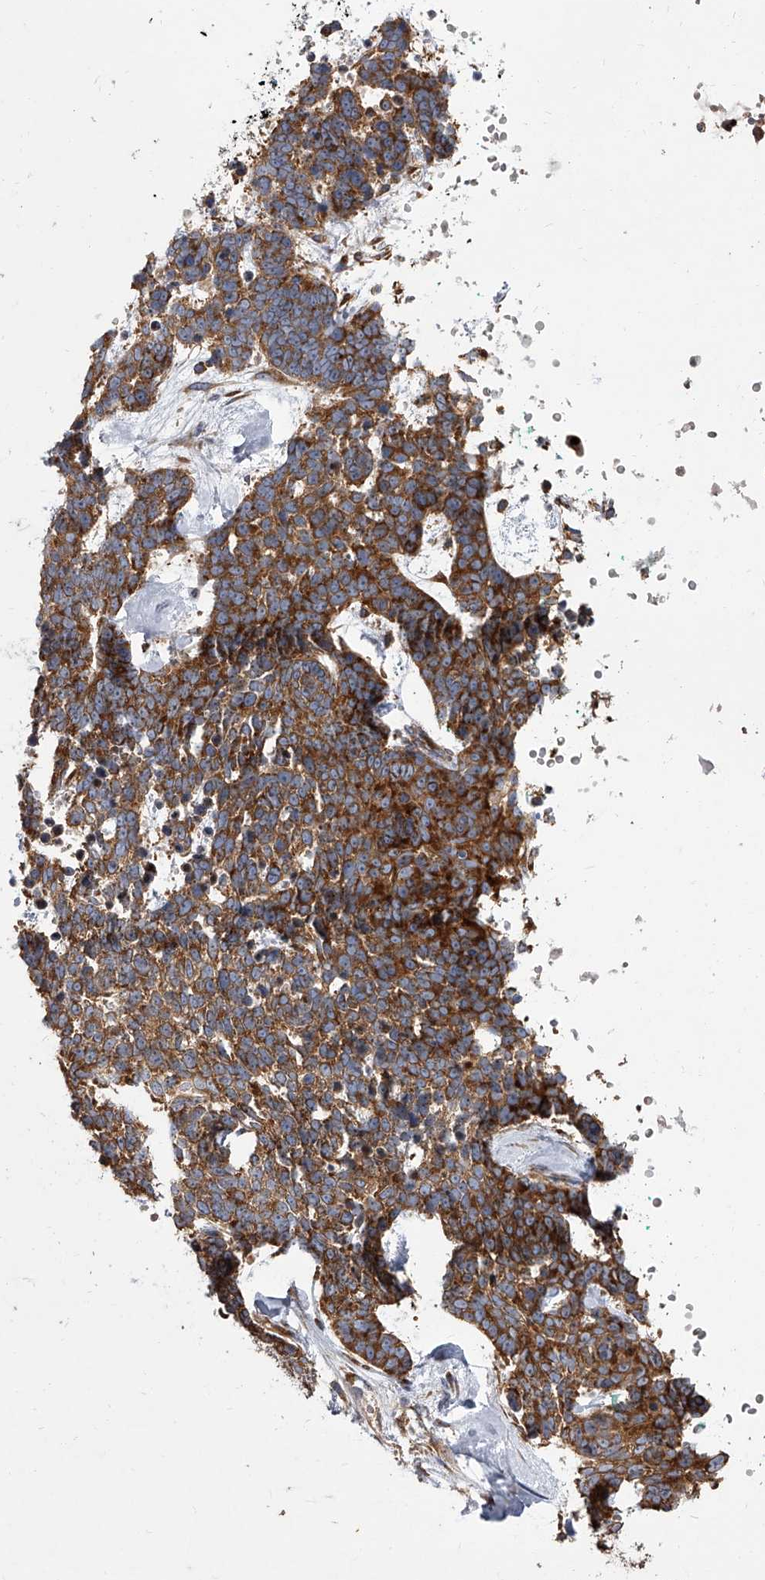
{"staining": {"intensity": "strong", "quantity": ">75%", "location": "cytoplasmic/membranous"}, "tissue": "skin cancer", "cell_type": "Tumor cells", "image_type": "cancer", "snomed": [{"axis": "morphology", "description": "Basal cell carcinoma"}, {"axis": "topography", "description": "Skin"}], "caption": "Skin cancer tissue reveals strong cytoplasmic/membranous expression in approximately >75% of tumor cells", "gene": "EIF2S2", "patient": {"sex": "female", "age": 81}}